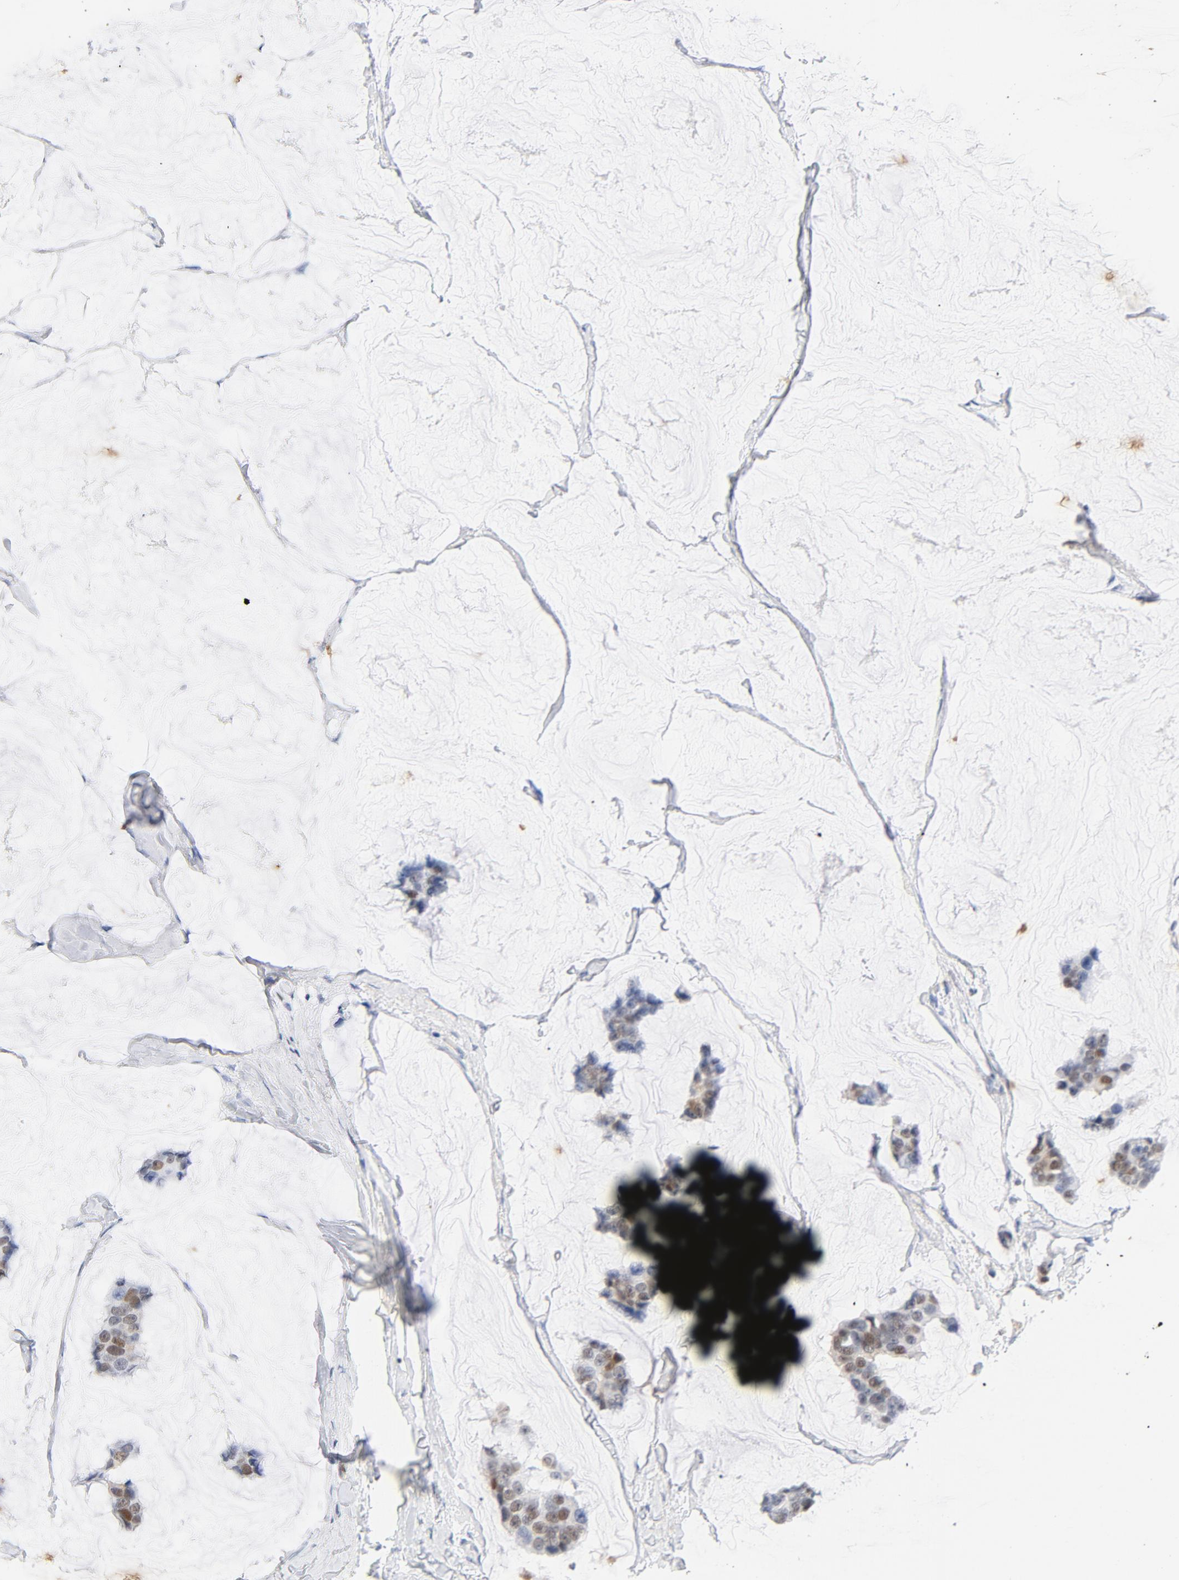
{"staining": {"intensity": "moderate", "quantity": "25%-75%", "location": "nuclear"}, "tissue": "breast cancer", "cell_type": "Tumor cells", "image_type": "cancer", "snomed": [{"axis": "morphology", "description": "Normal tissue, NOS"}, {"axis": "morphology", "description": "Duct carcinoma"}, {"axis": "topography", "description": "Breast"}], "caption": "DAB (3,3'-diaminobenzidine) immunohistochemical staining of human breast cancer (intraductal carcinoma) displays moderate nuclear protein positivity in about 25%-75% of tumor cells.", "gene": "CDKN1B", "patient": {"sex": "female", "age": 50}}